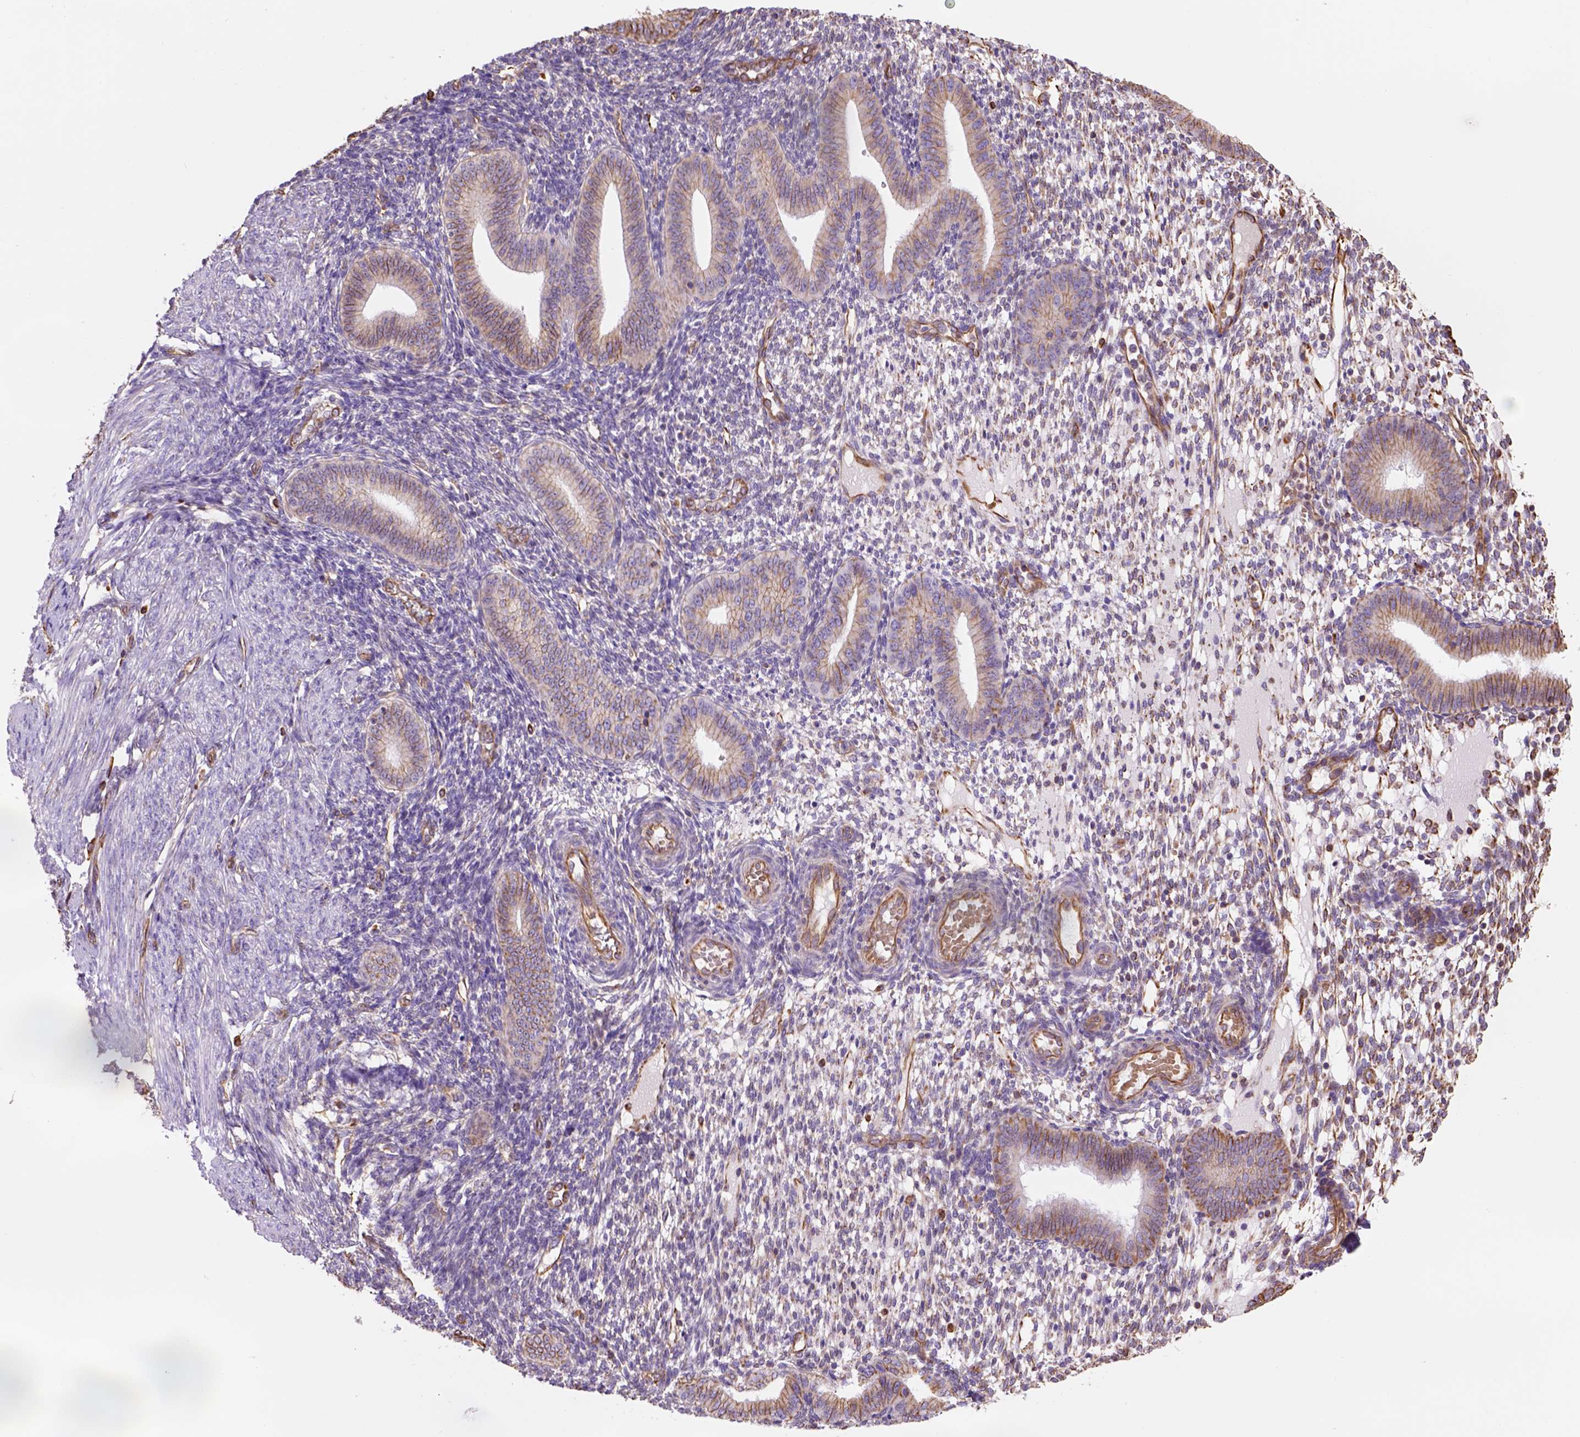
{"staining": {"intensity": "negative", "quantity": "none", "location": "none"}, "tissue": "endometrium", "cell_type": "Cells in endometrial stroma", "image_type": "normal", "snomed": [{"axis": "morphology", "description": "Normal tissue, NOS"}, {"axis": "topography", "description": "Endometrium"}], "caption": "Immunohistochemistry histopathology image of benign endometrium: endometrium stained with DAB exhibits no significant protein staining in cells in endometrial stroma.", "gene": "ZZZ3", "patient": {"sex": "female", "age": 40}}